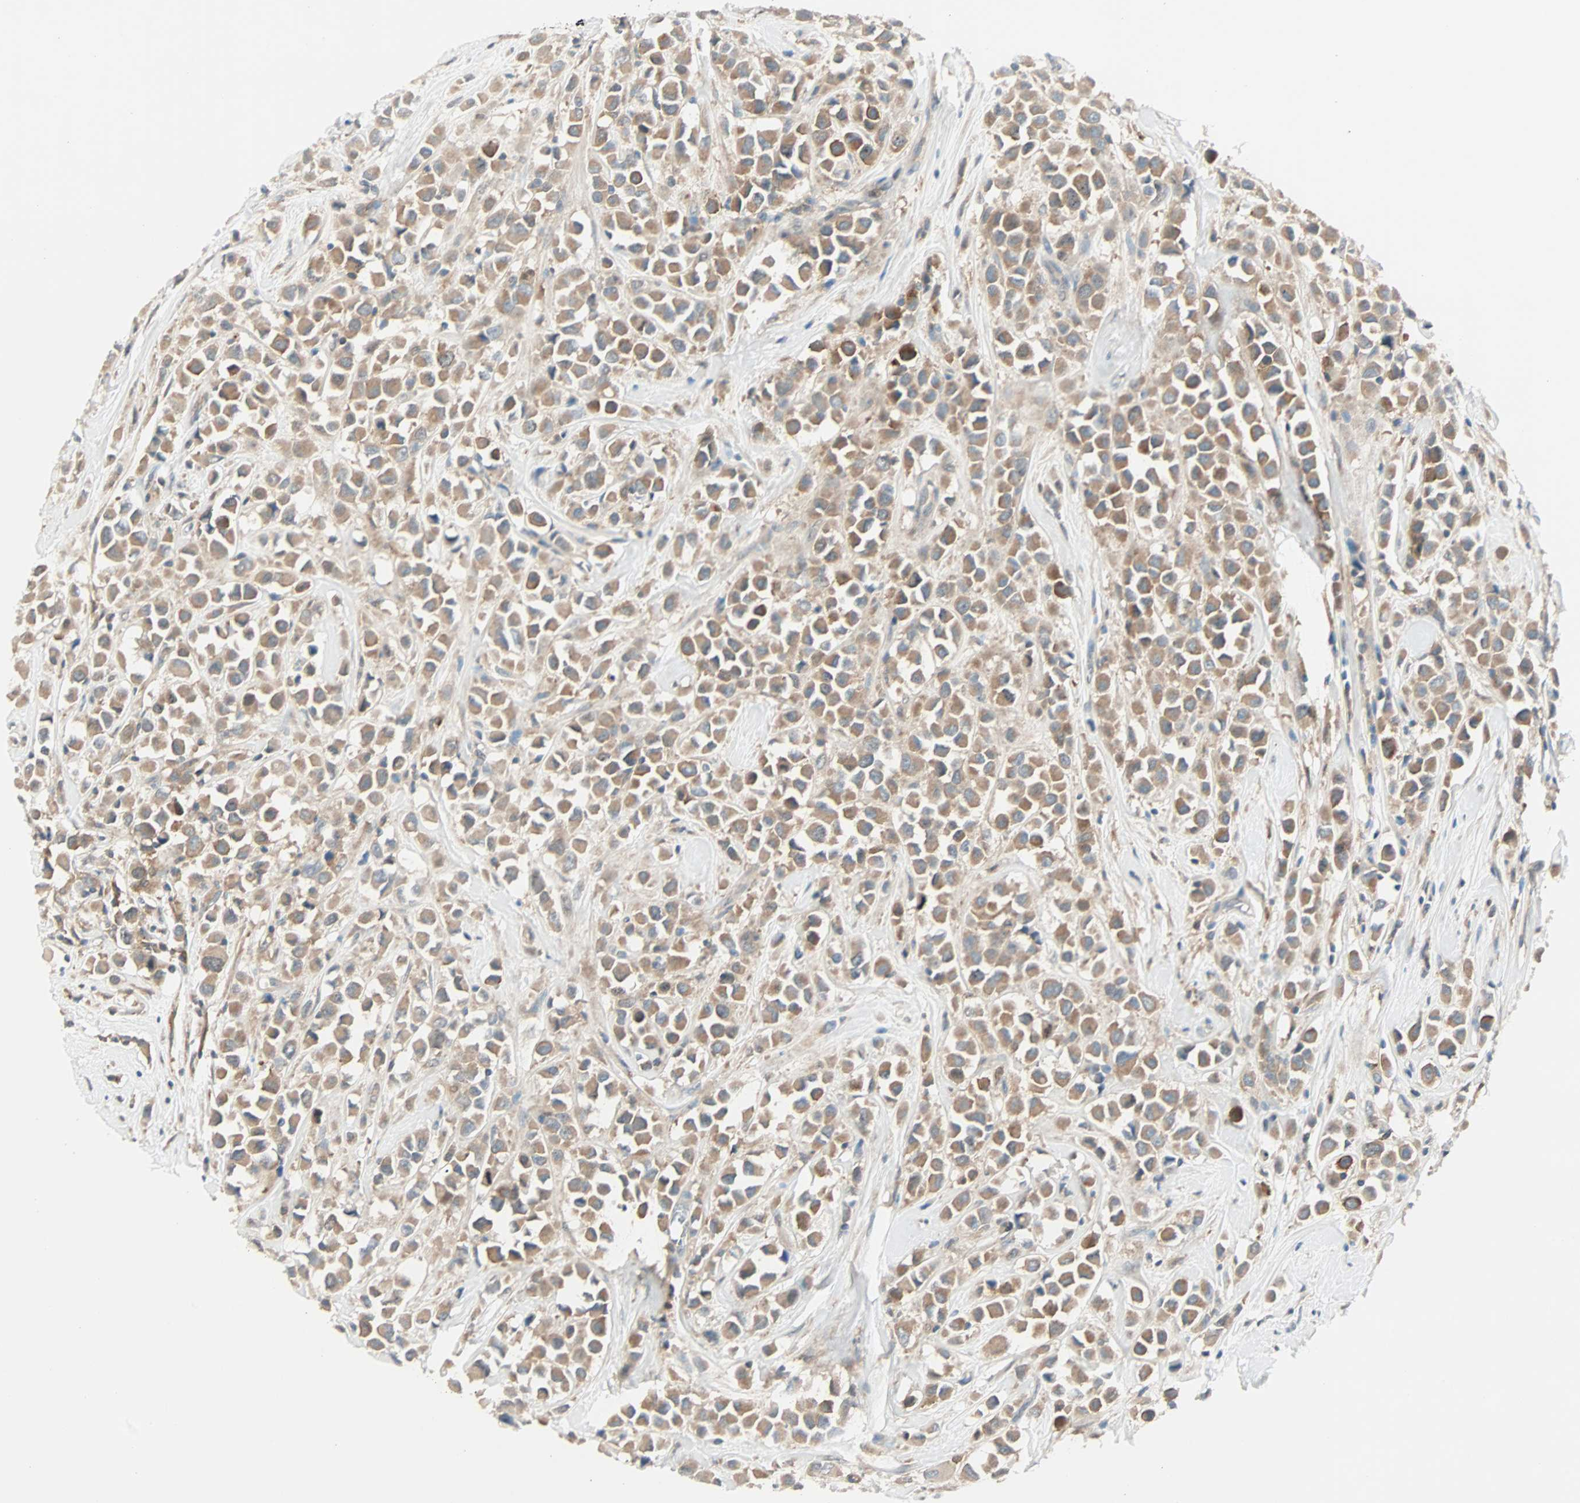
{"staining": {"intensity": "moderate", "quantity": ">75%", "location": "cytoplasmic/membranous"}, "tissue": "breast cancer", "cell_type": "Tumor cells", "image_type": "cancer", "snomed": [{"axis": "morphology", "description": "Duct carcinoma"}, {"axis": "topography", "description": "Breast"}], "caption": "An image of human breast invasive ductal carcinoma stained for a protein shows moderate cytoplasmic/membranous brown staining in tumor cells. (Stains: DAB (3,3'-diaminobenzidine) in brown, nuclei in blue, Microscopy: brightfield microscopy at high magnification).", "gene": "SMIM8", "patient": {"sex": "female", "age": 61}}